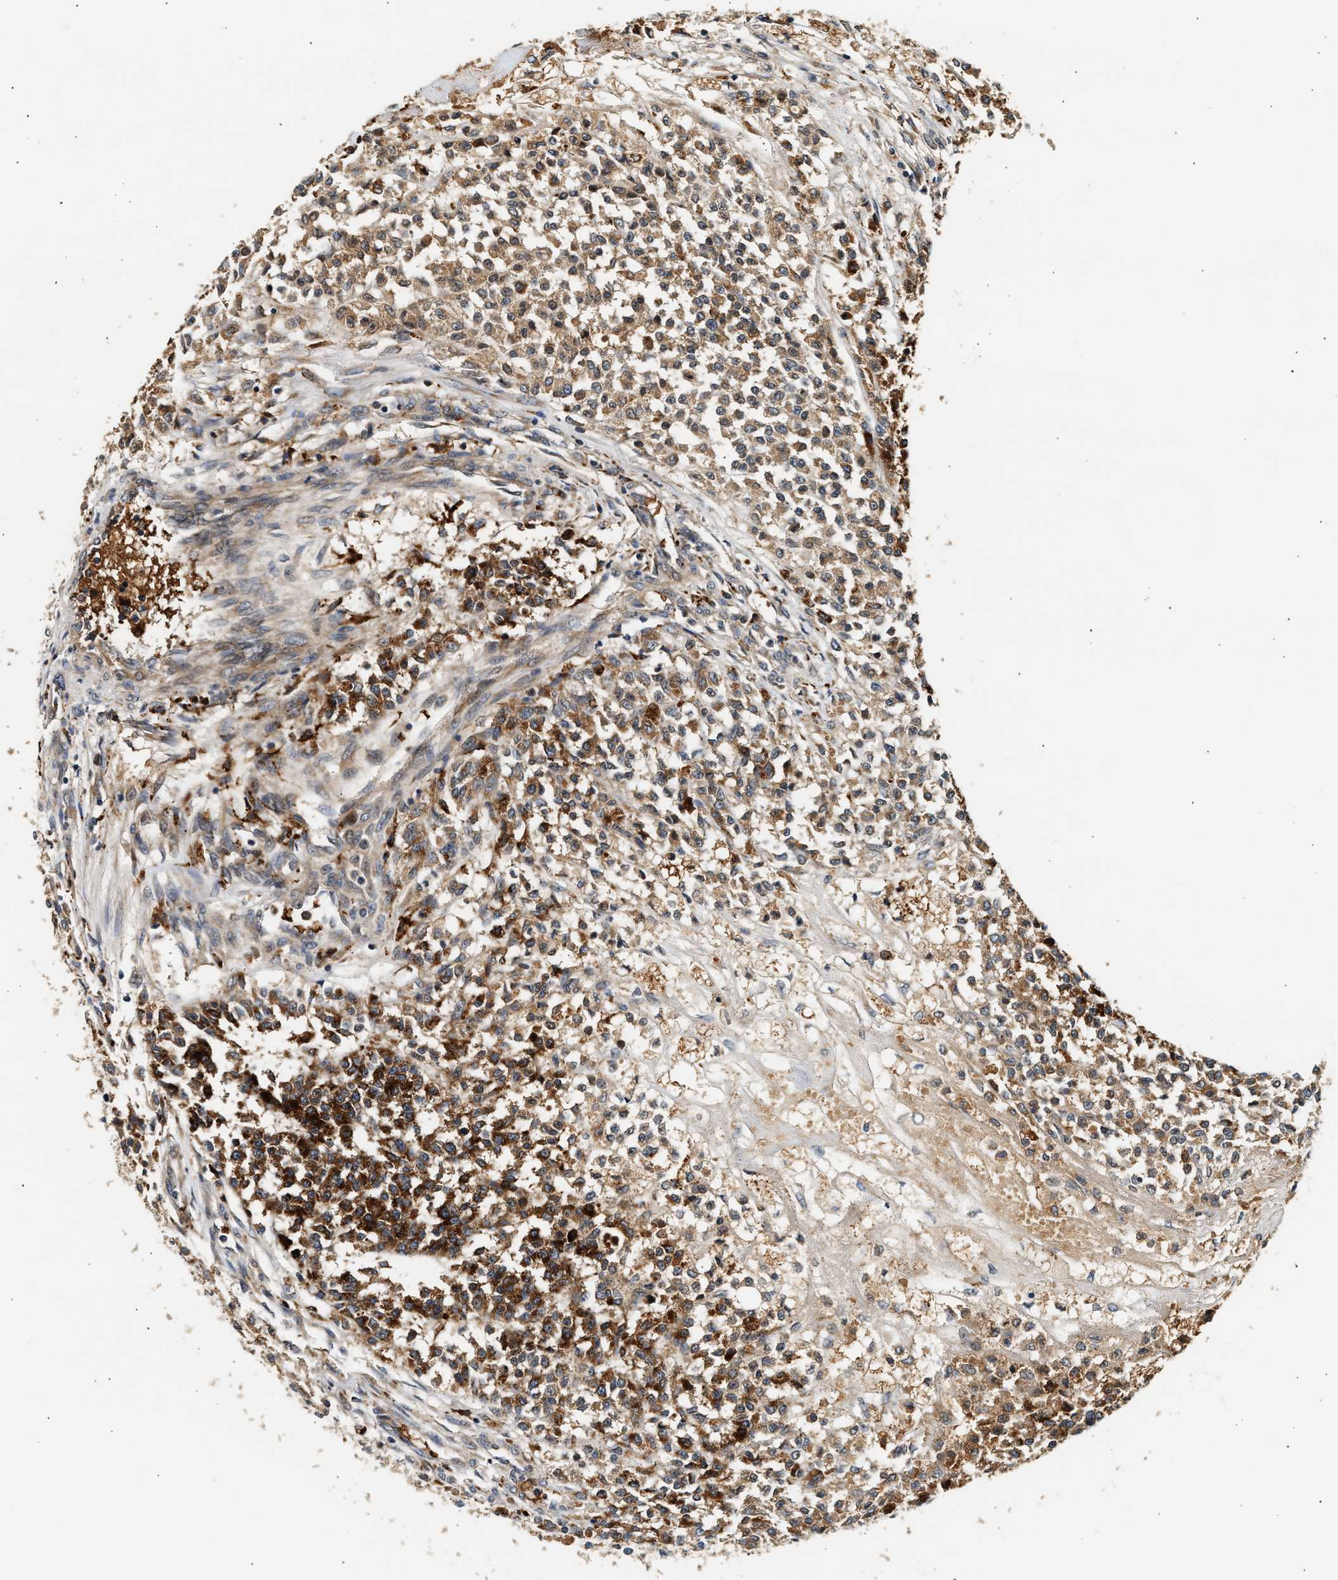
{"staining": {"intensity": "moderate", "quantity": ">75%", "location": "cytoplasmic/membranous"}, "tissue": "testis cancer", "cell_type": "Tumor cells", "image_type": "cancer", "snomed": [{"axis": "morphology", "description": "Seminoma, NOS"}, {"axis": "topography", "description": "Testis"}], "caption": "Testis cancer stained for a protein (brown) demonstrates moderate cytoplasmic/membranous positive staining in about >75% of tumor cells.", "gene": "PLD3", "patient": {"sex": "male", "age": 59}}